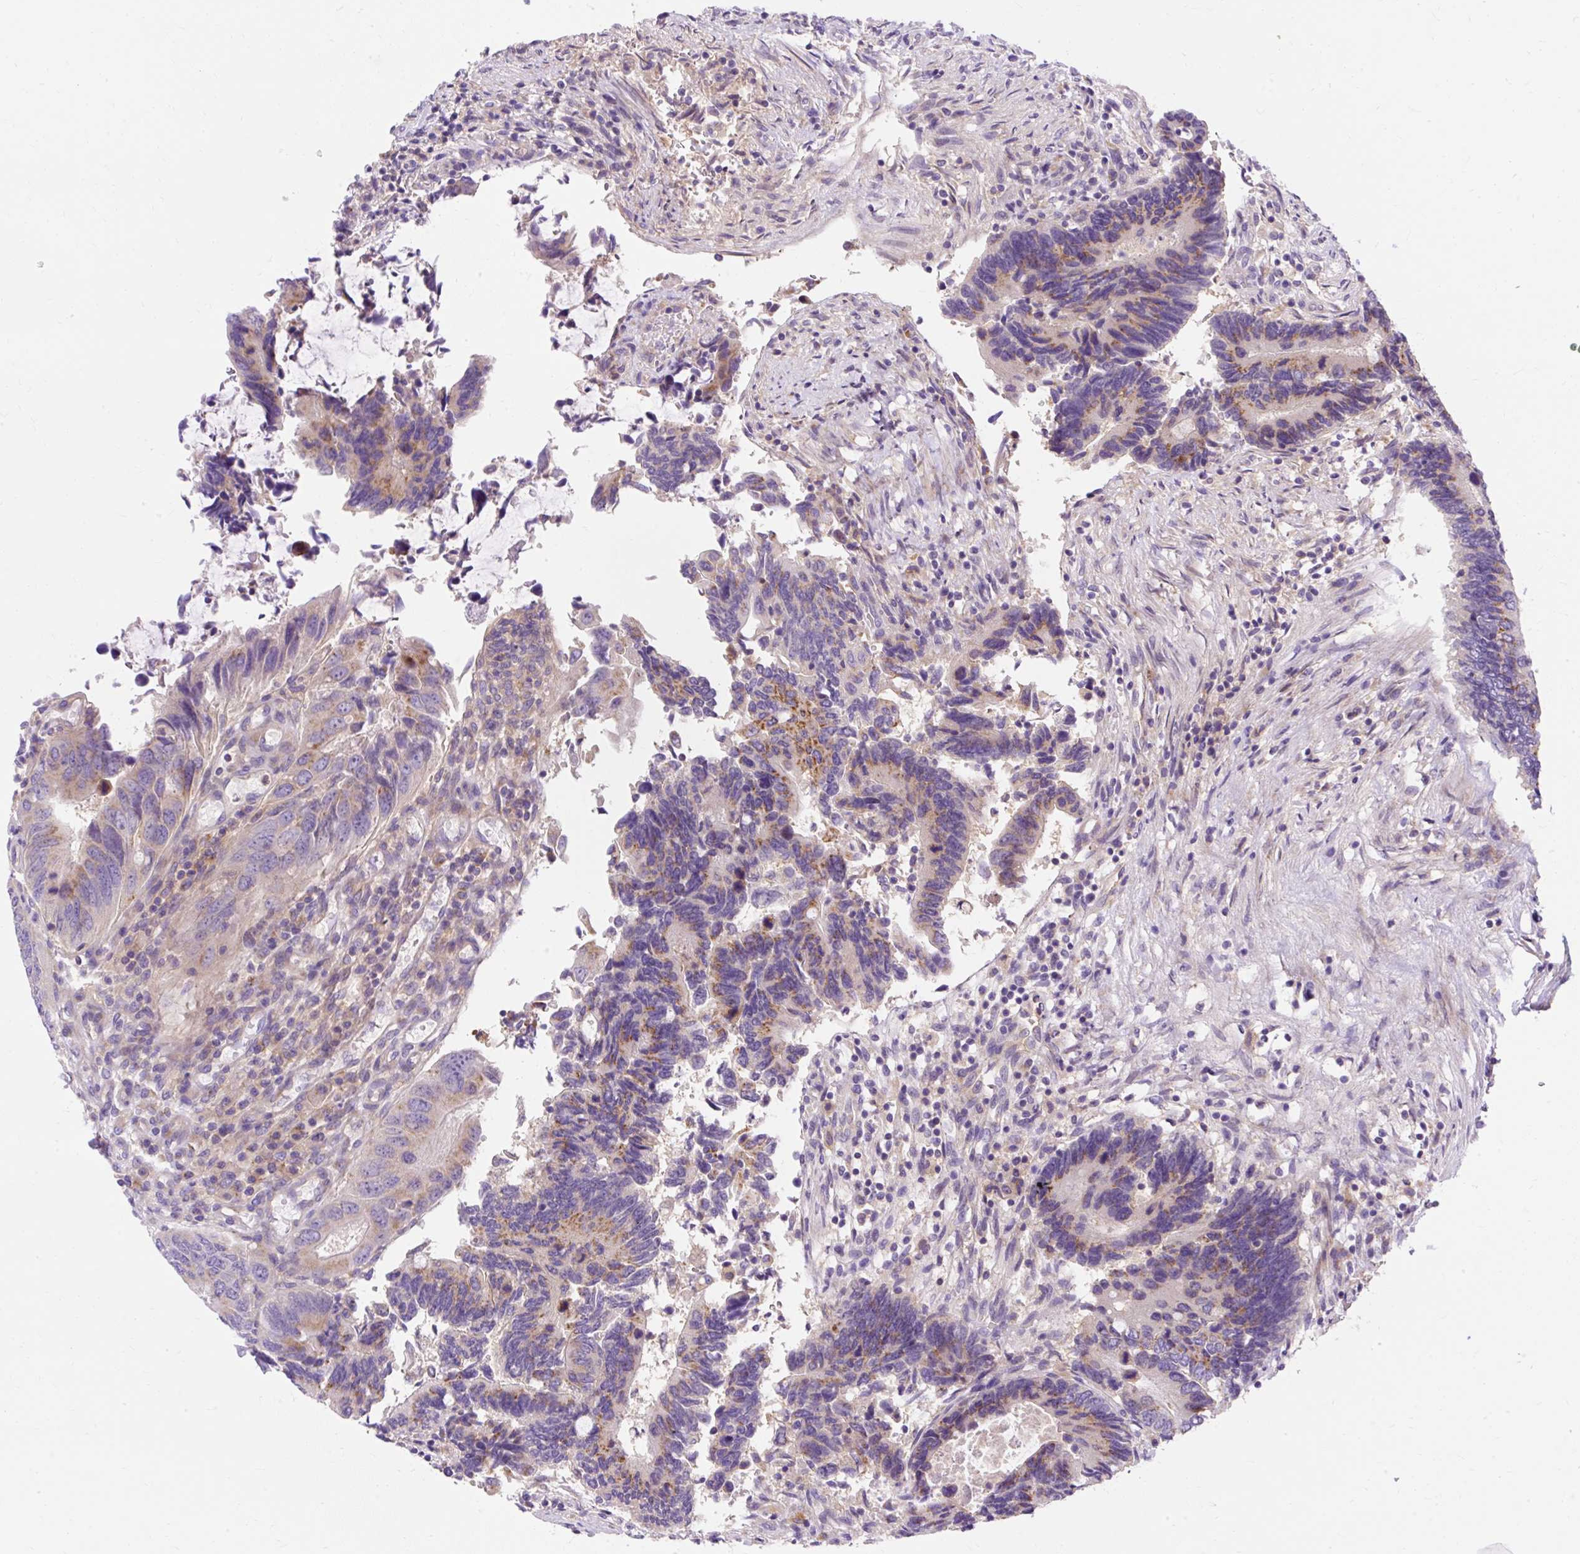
{"staining": {"intensity": "moderate", "quantity": "25%-75%", "location": "cytoplasmic/membranous"}, "tissue": "colorectal cancer", "cell_type": "Tumor cells", "image_type": "cancer", "snomed": [{"axis": "morphology", "description": "Adenocarcinoma, NOS"}, {"axis": "topography", "description": "Colon"}], "caption": "IHC (DAB (3,3'-diaminobenzidine)) staining of colorectal adenocarcinoma displays moderate cytoplasmic/membranous protein positivity in about 25%-75% of tumor cells.", "gene": "OR4K15", "patient": {"sex": "male", "age": 87}}